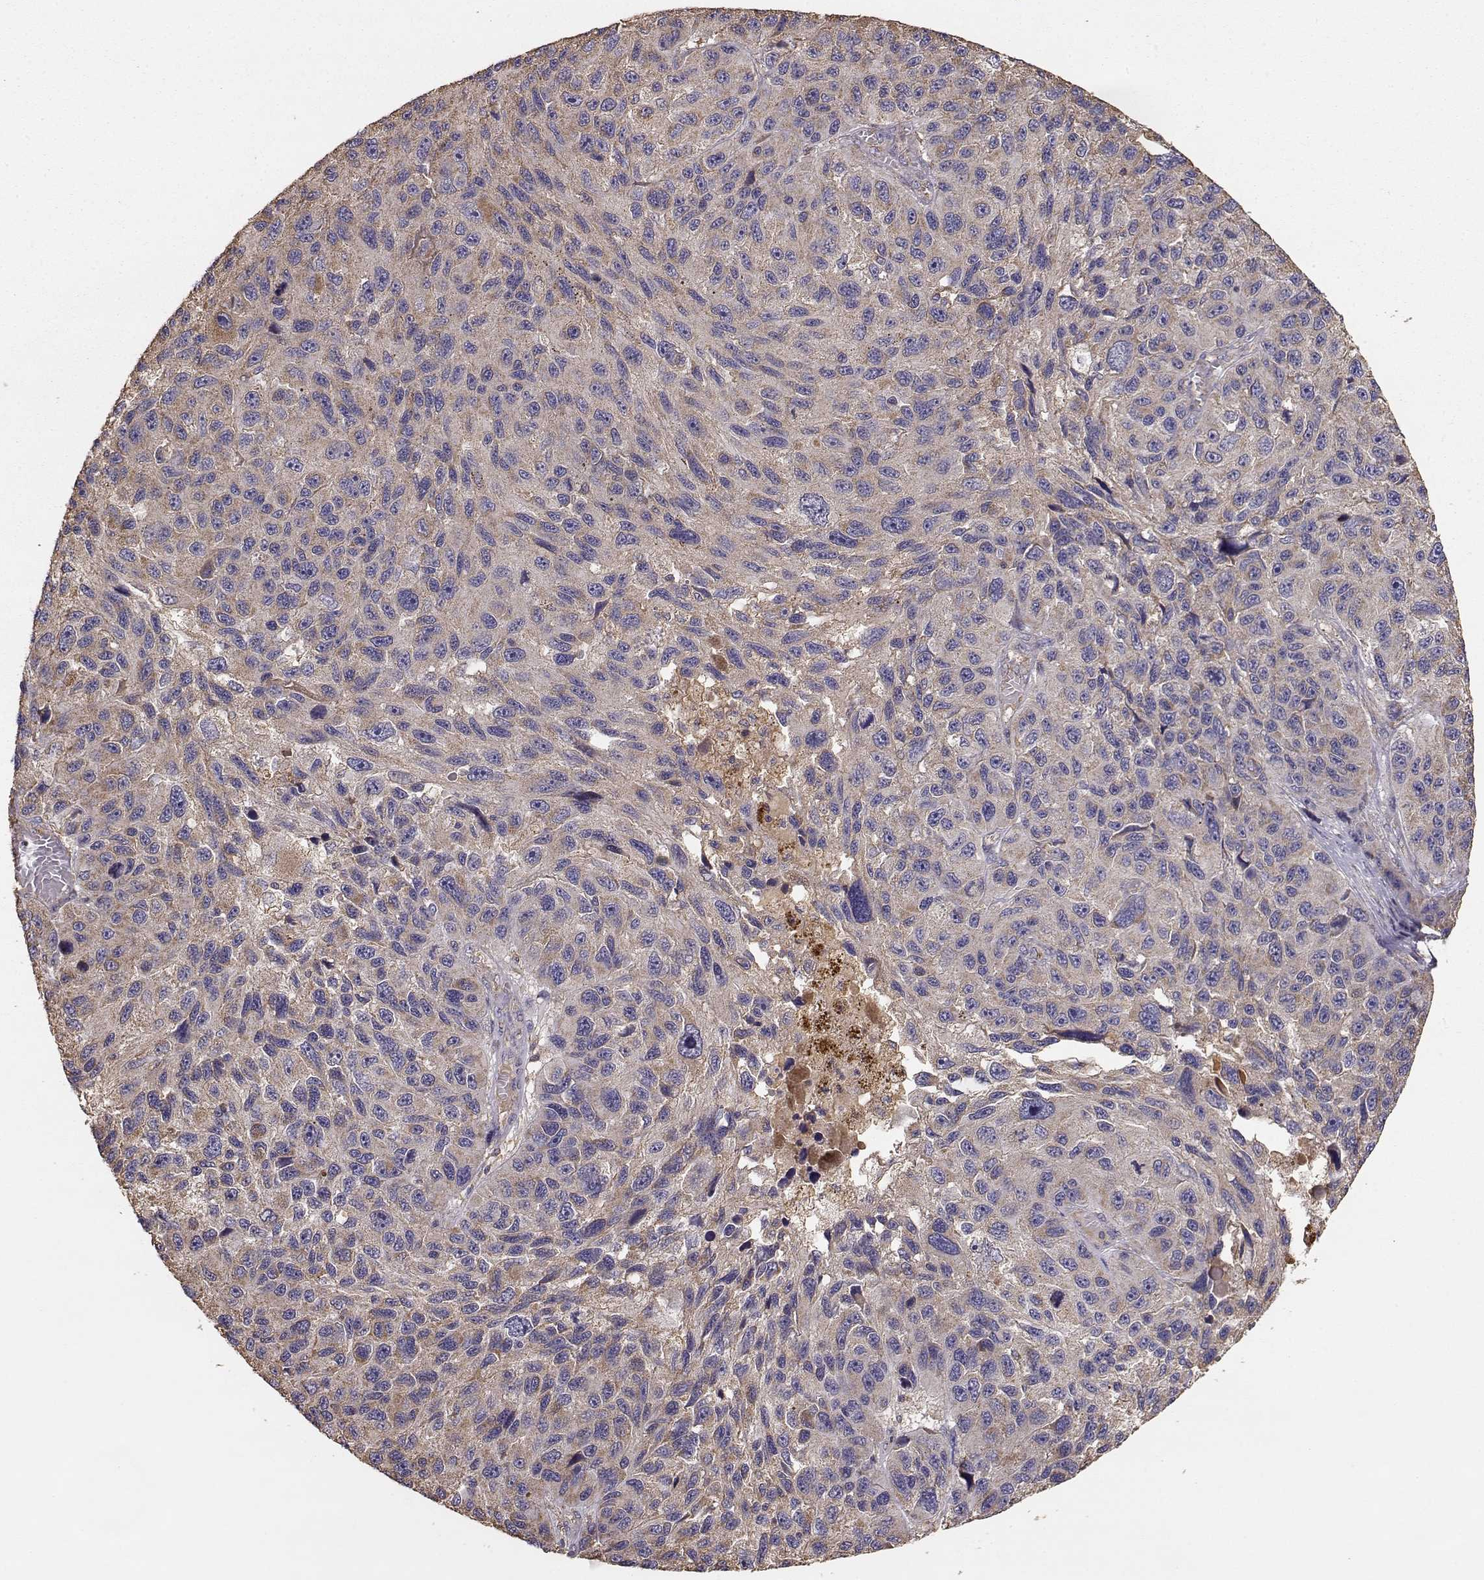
{"staining": {"intensity": "weak", "quantity": ">75%", "location": "cytoplasmic/membranous"}, "tissue": "melanoma", "cell_type": "Tumor cells", "image_type": "cancer", "snomed": [{"axis": "morphology", "description": "Malignant melanoma, NOS"}, {"axis": "topography", "description": "Skin"}], "caption": "A photomicrograph showing weak cytoplasmic/membranous positivity in about >75% of tumor cells in malignant melanoma, as visualized by brown immunohistochemical staining.", "gene": "TARS3", "patient": {"sex": "male", "age": 53}}